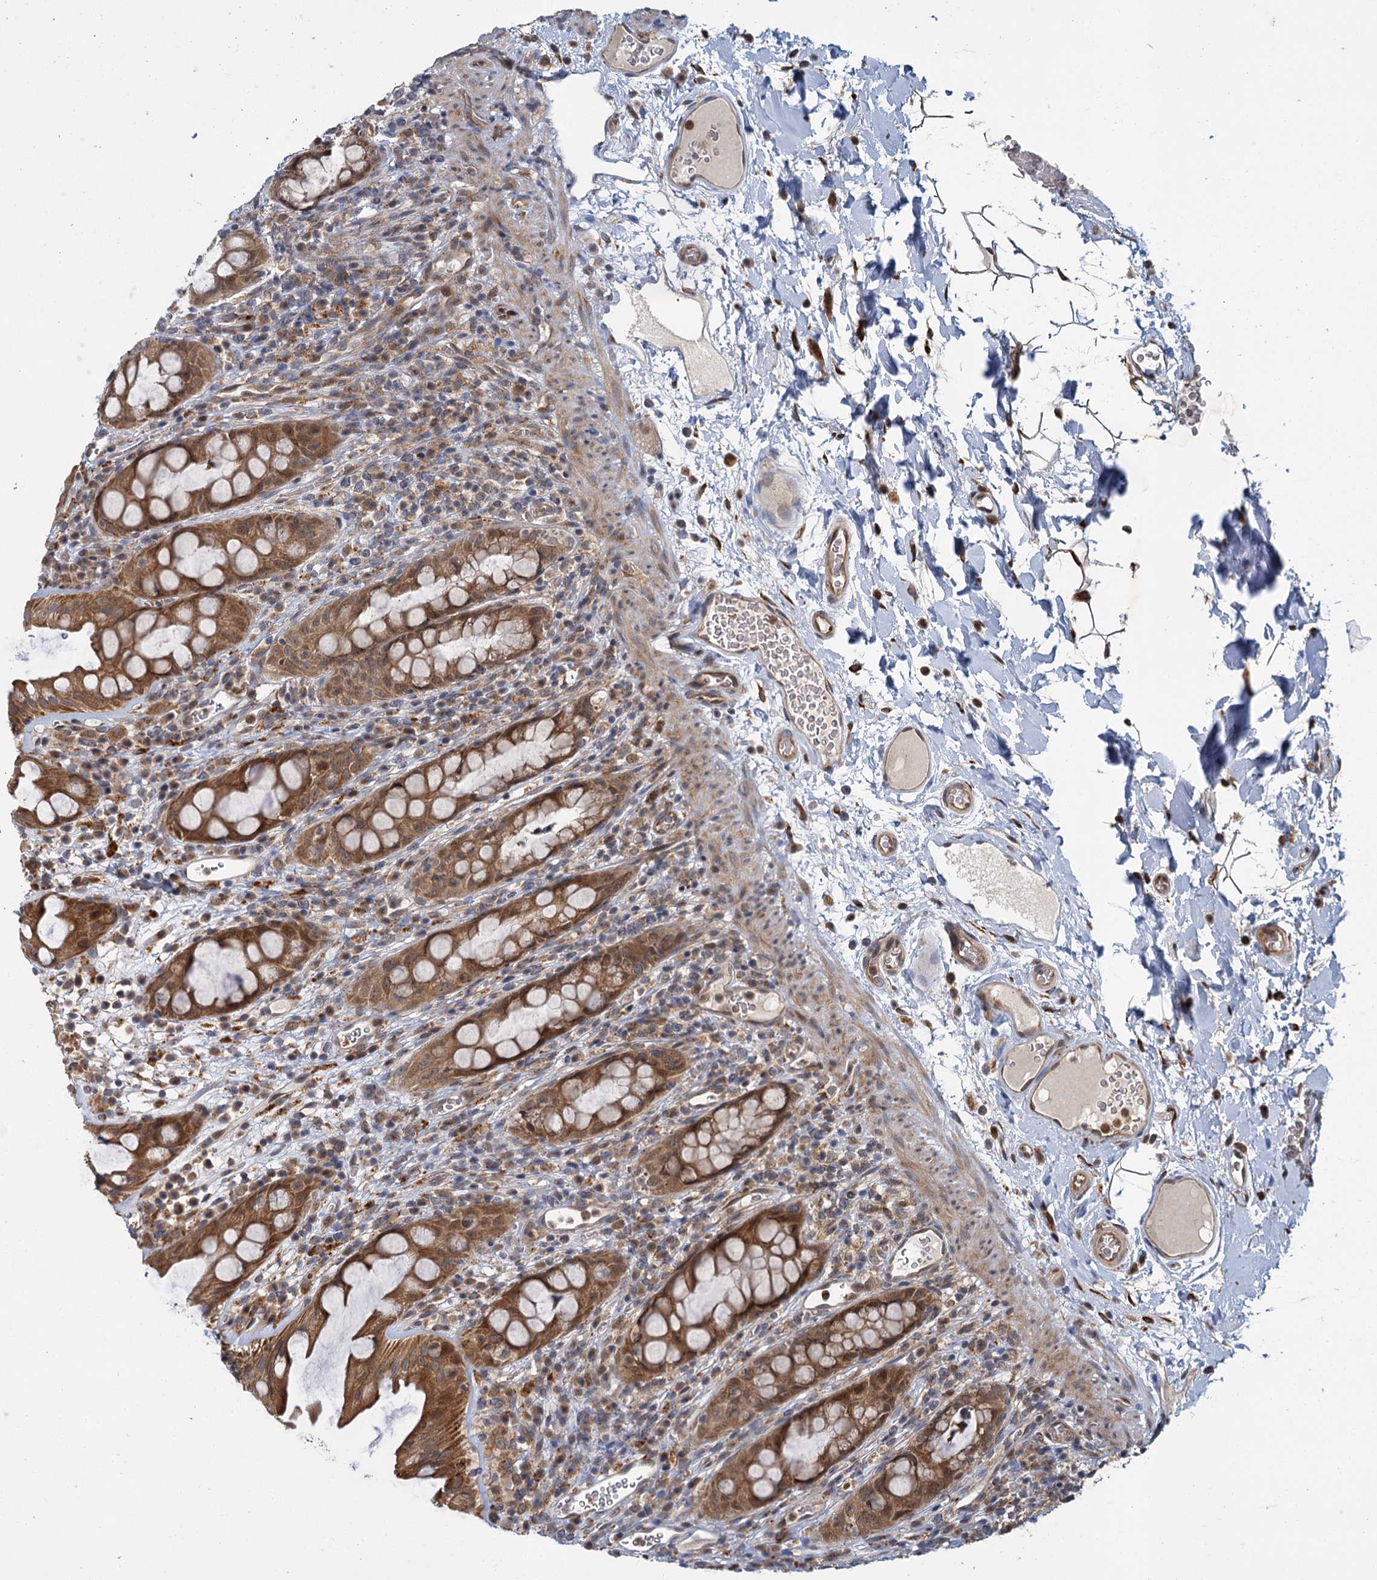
{"staining": {"intensity": "moderate", "quantity": ">75%", "location": "cytoplasmic/membranous"}, "tissue": "rectum", "cell_type": "Glandular cells", "image_type": "normal", "snomed": [{"axis": "morphology", "description": "Normal tissue, NOS"}, {"axis": "topography", "description": "Rectum"}], "caption": "A medium amount of moderate cytoplasmic/membranous expression is seen in about >75% of glandular cells in benign rectum.", "gene": "APBA2", "patient": {"sex": "female", "age": 57}}